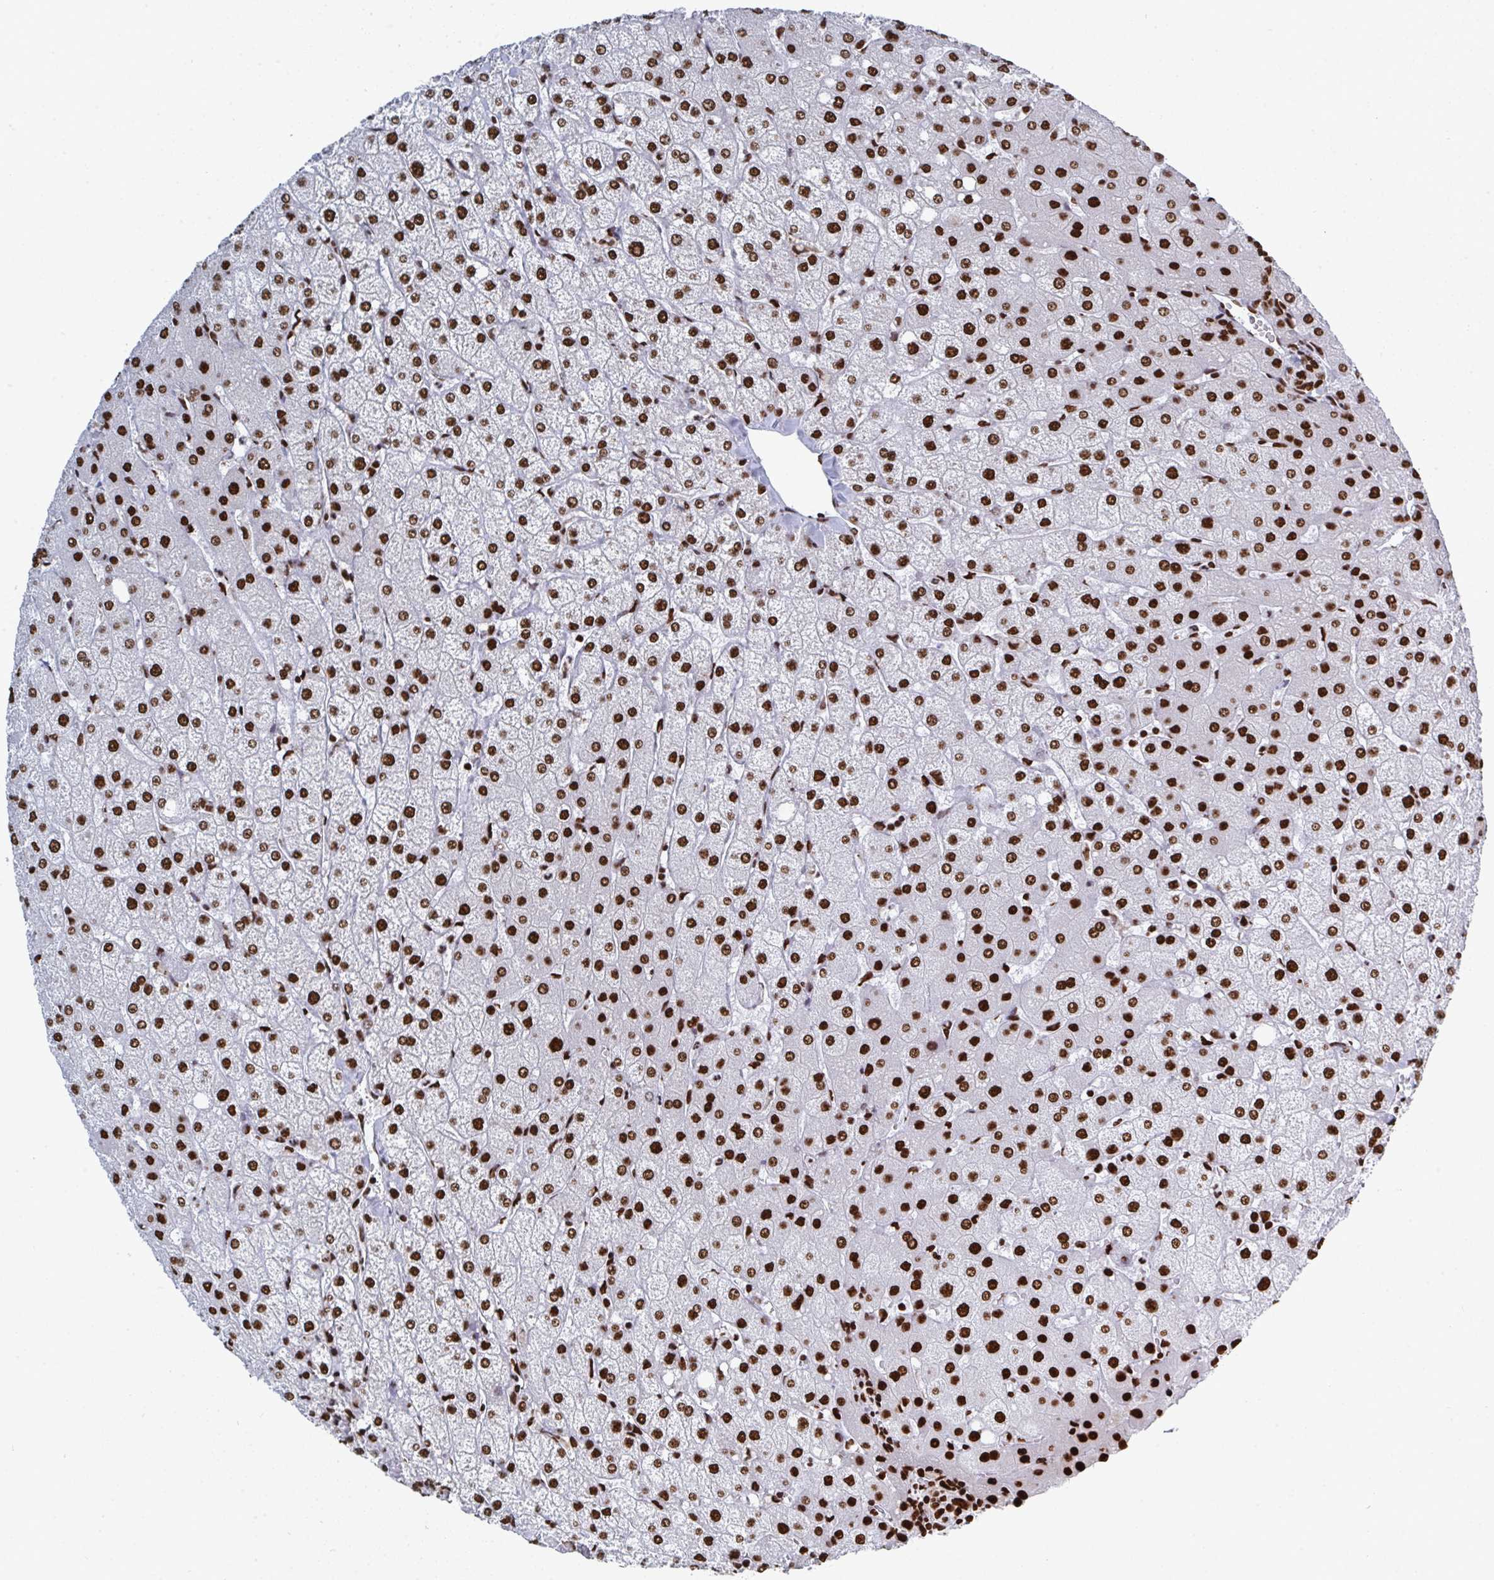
{"staining": {"intensity": "moderate", "quantity": ">75%", "location": "nuclear"}, "tissue": "liver", "cell_type": "Cholangiocytes", "image_type": "normal", "snomed": [{"axis": "morphology", "description": "Normal tissue, NOS"}, {"axis": "topography", "description": "Liver"}], "caption": "Cholangiocytes demonstrate medium levels of moderate nuclear positivity in approximately >75% of cells in benign human liver.", "gene": "GAR1", "patient": {"sex": "female", "age": 54}}